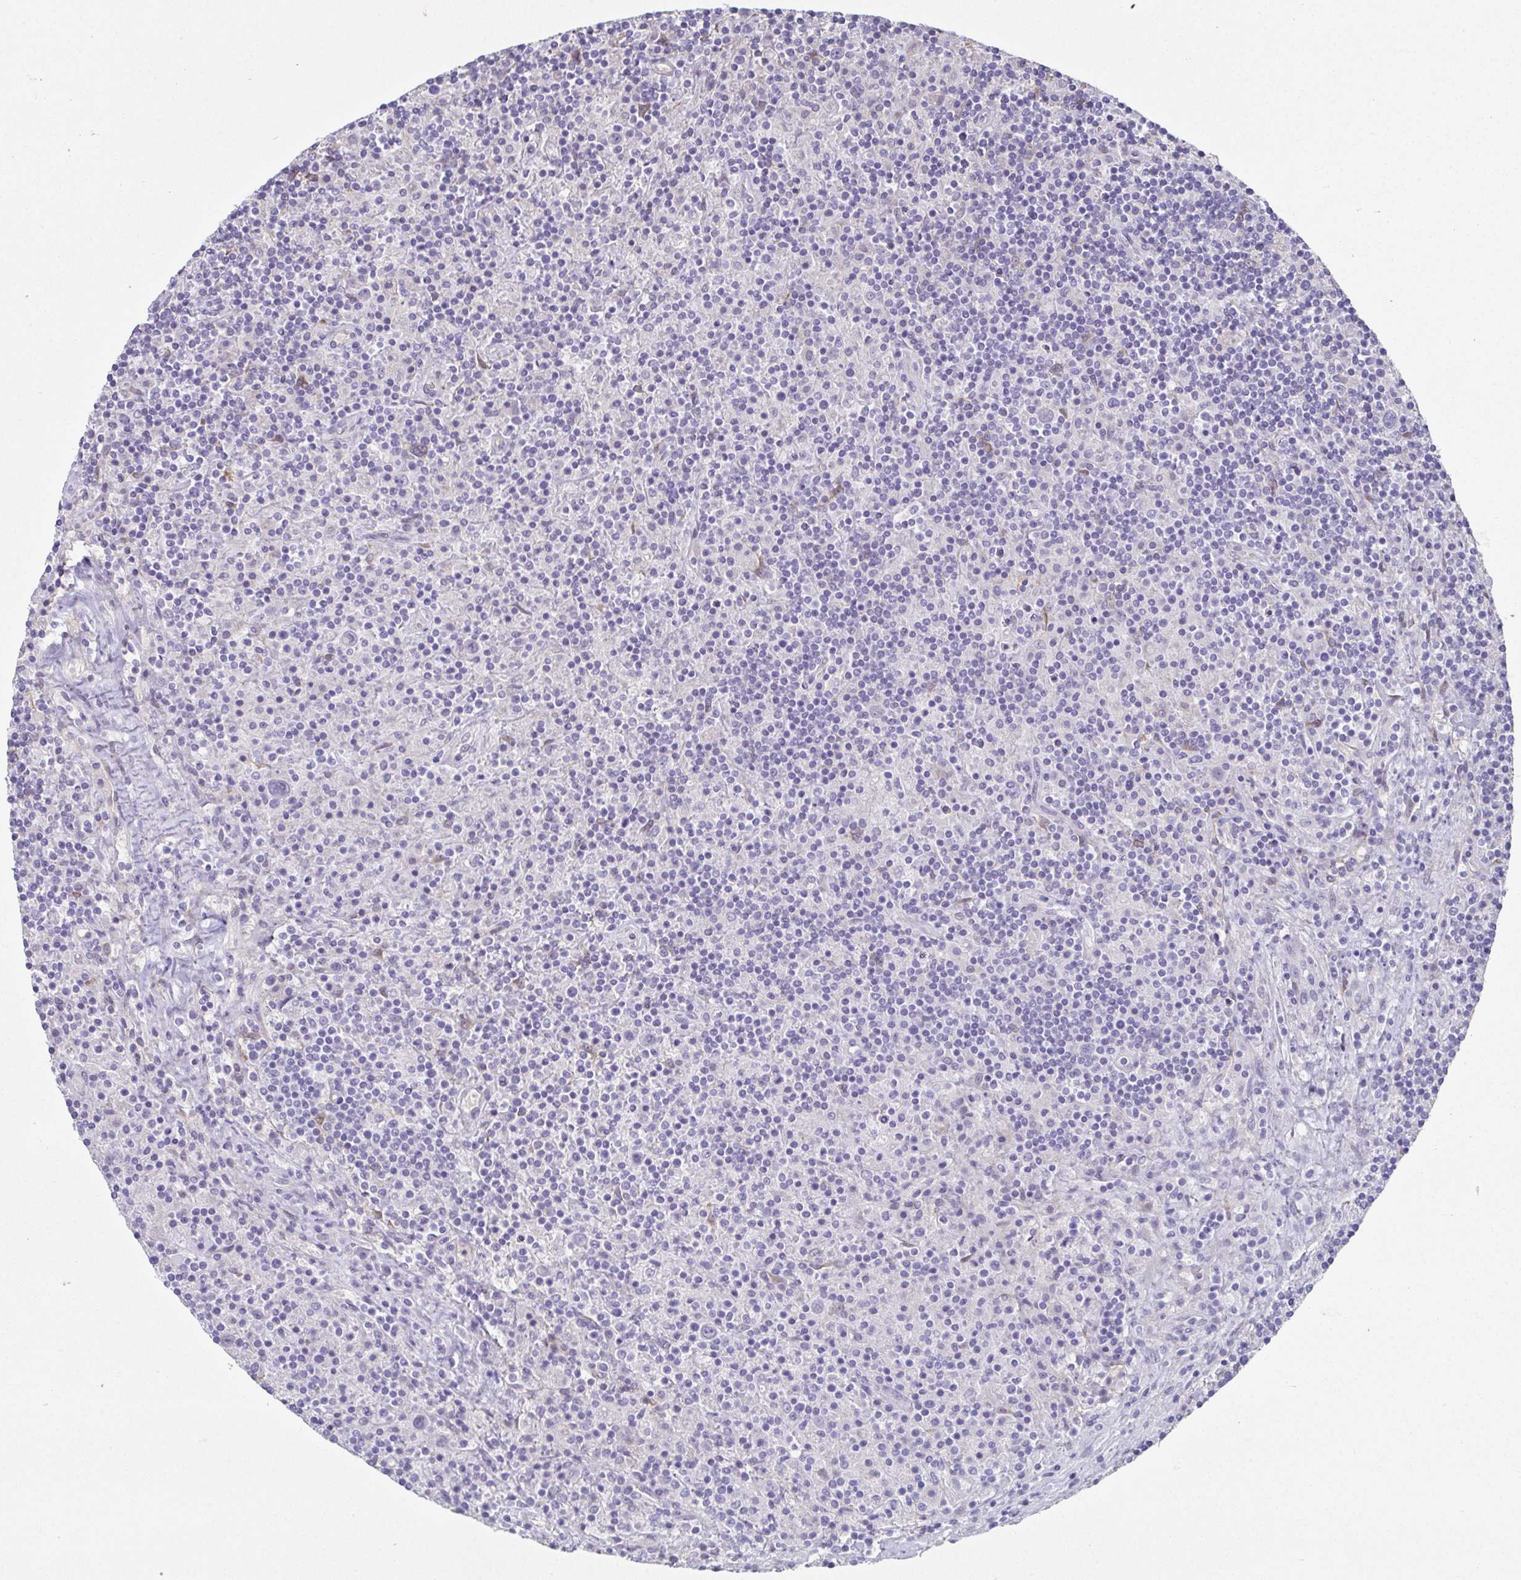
{"staining": {"intensity": "negative", "quantity": "none", "location": "none"}, "tissue": "lymphoma", "cell_type": "Tumor cells", "image_type": "cancer", "snomed": [{"axis": "morphology", "description": "Hodgkin's disease, NOS"}, {"axis": "topography", "description": "Lymph node"}], "caption": "Protein analysis of lymphoma exhibits no significant staining in tumor cells.", "gene": "RBP1", "patient": {"sex": "male", "age": 70}}